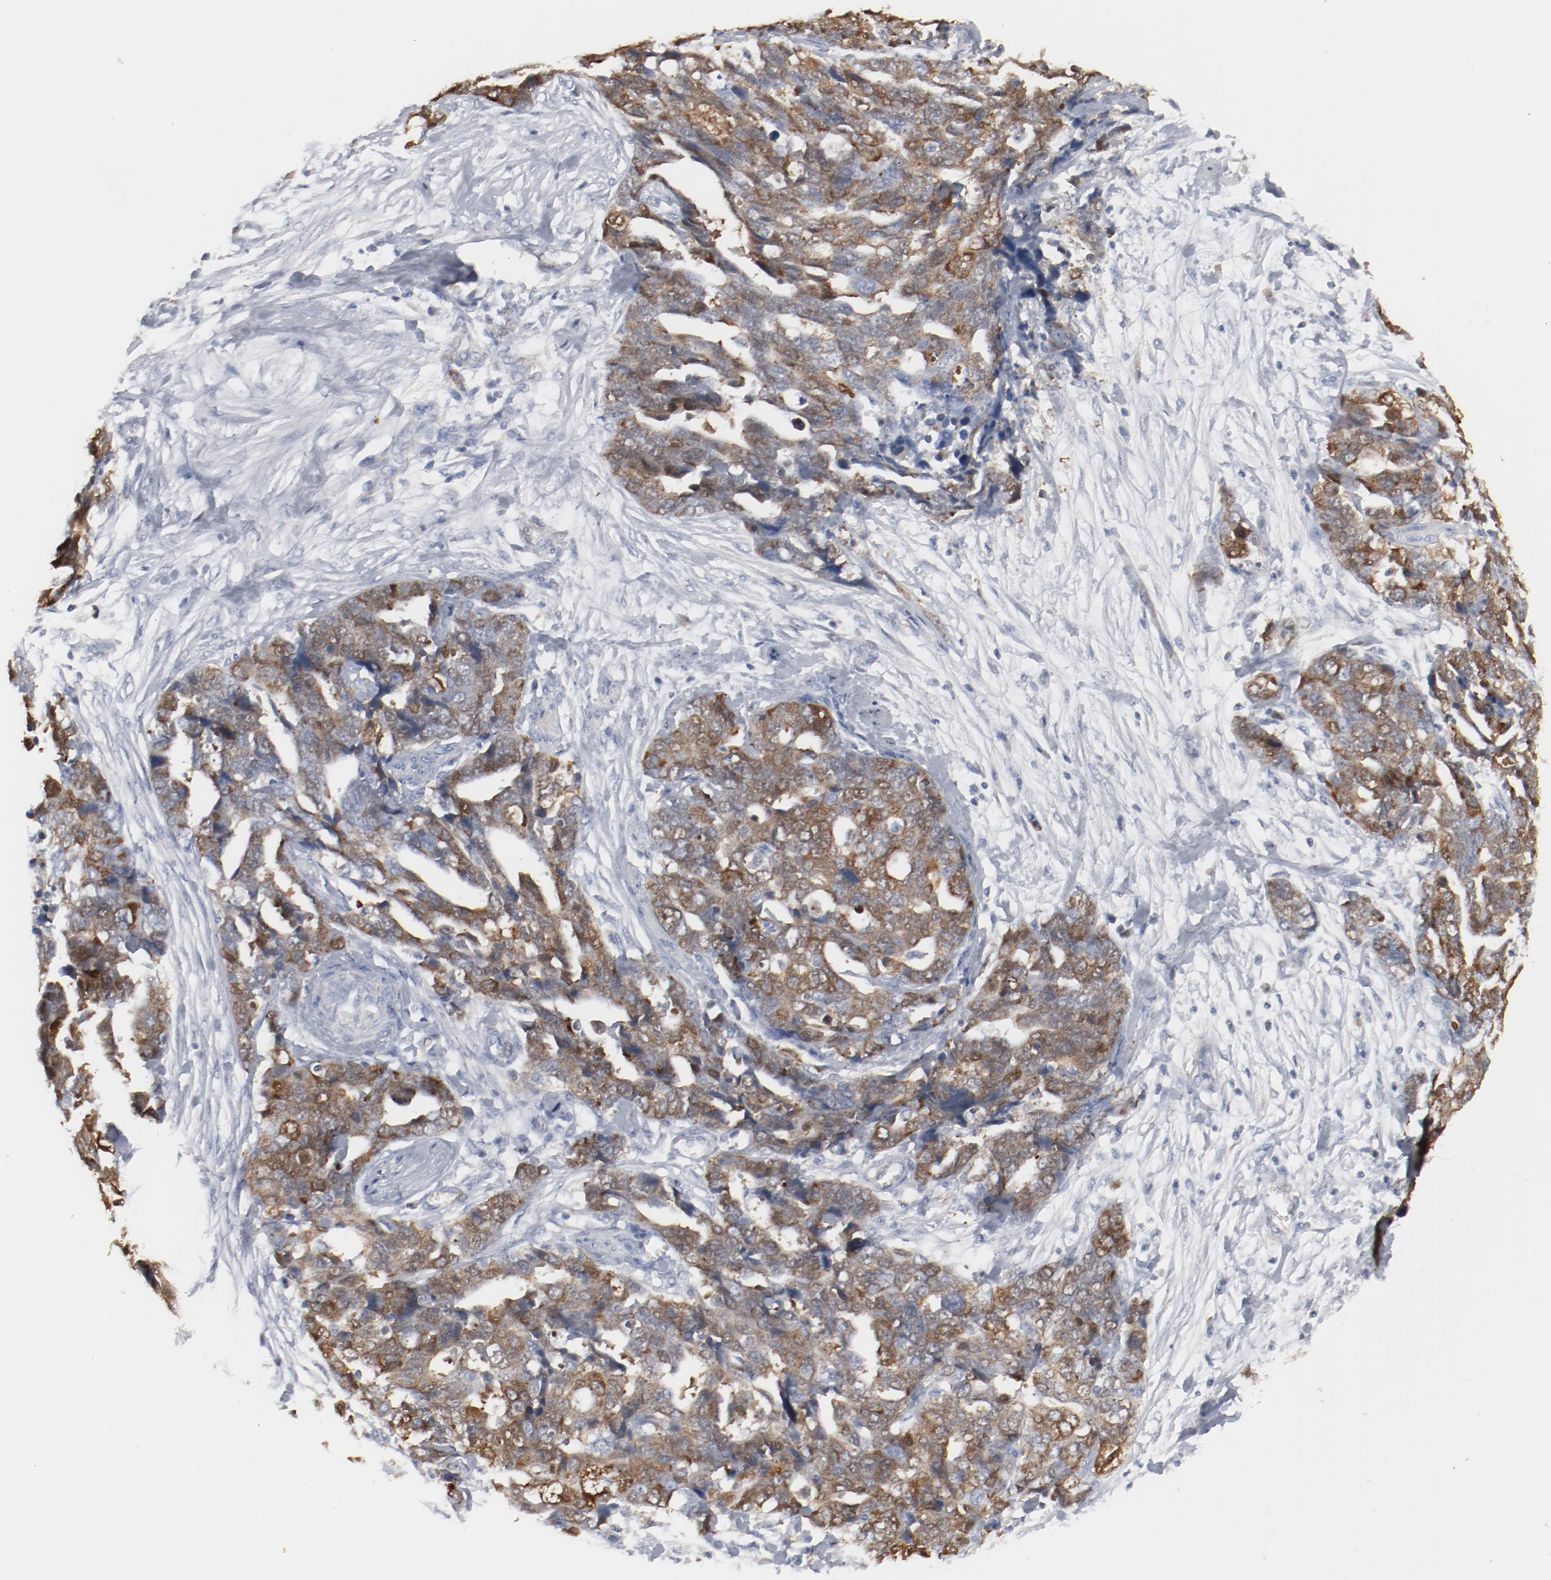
{"staining": {"intensity": "moderate", "quantity": ">75%", "location": "cytoplasmic/membranous"}, "tissue": "ovarian cancer", "cell_type": "Tumor cells", "image_type": "cancer", "snomed": [{"axis": "morphology", "description": "Normal tissue, NOS"}, {"axis": "morphology", "description": "Cystadenocarcinoma, serous, NOS"}, {"axis": "topography", "description": "Fallopian tube"}, {"axis": "topography", "description": "Ovary"}], "caption": "IHC of human ovarian cancer (serous cystadenocarcinoma) demonstrates medium levels of moderate cytoplasmic/membranous expression in about >75% of tumor cells.", "gene": "CDK1", "patient": {"sex": "female", "age": 56}}